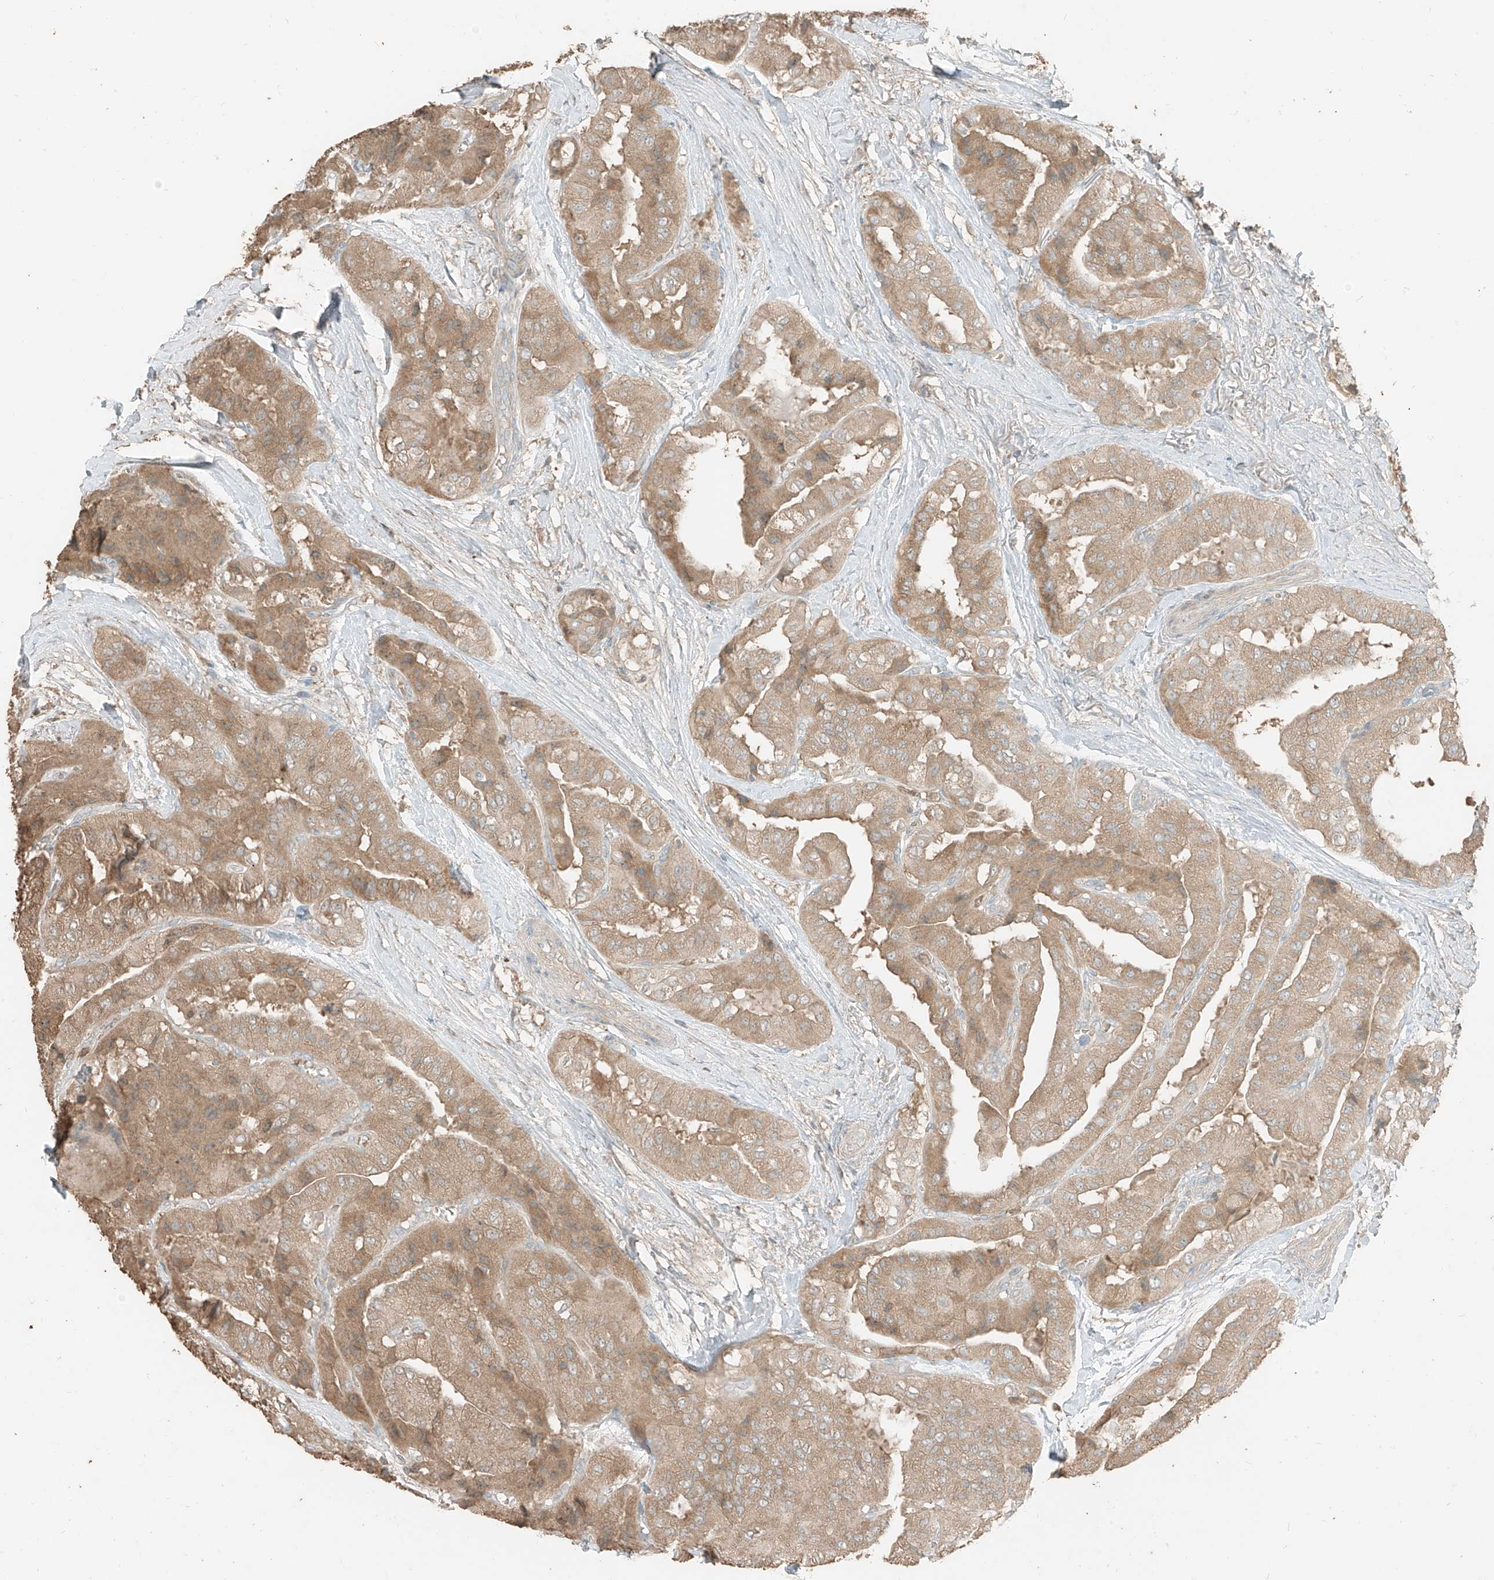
{"staining": {"intensity": "moderate", "quantity": ">75%", "location": "cytoplasmic/membranous"}, "tissue": "thyroid cancer", "cell_type": "Tumor cells", "image_type": "cancer", "snomed": [{"axis": "morphology", "description": "Papillary adenocarcinoma, NOS"}, {"axis": "topography", "description": "Thyroid gland"}], "caption": "Thyroid papillary adenocarcinoma stained with DAB (3,3'-diaminobenzidine) IHC demonstrates medium levels of moderate cytoplasmic/membranous expression in about >75% of tumor cells. (brown staining indicates protein expression, while blue staining denotes nuclei).", "gene": "RFTN2", "patient": {"sex": "female", "age": 59}}